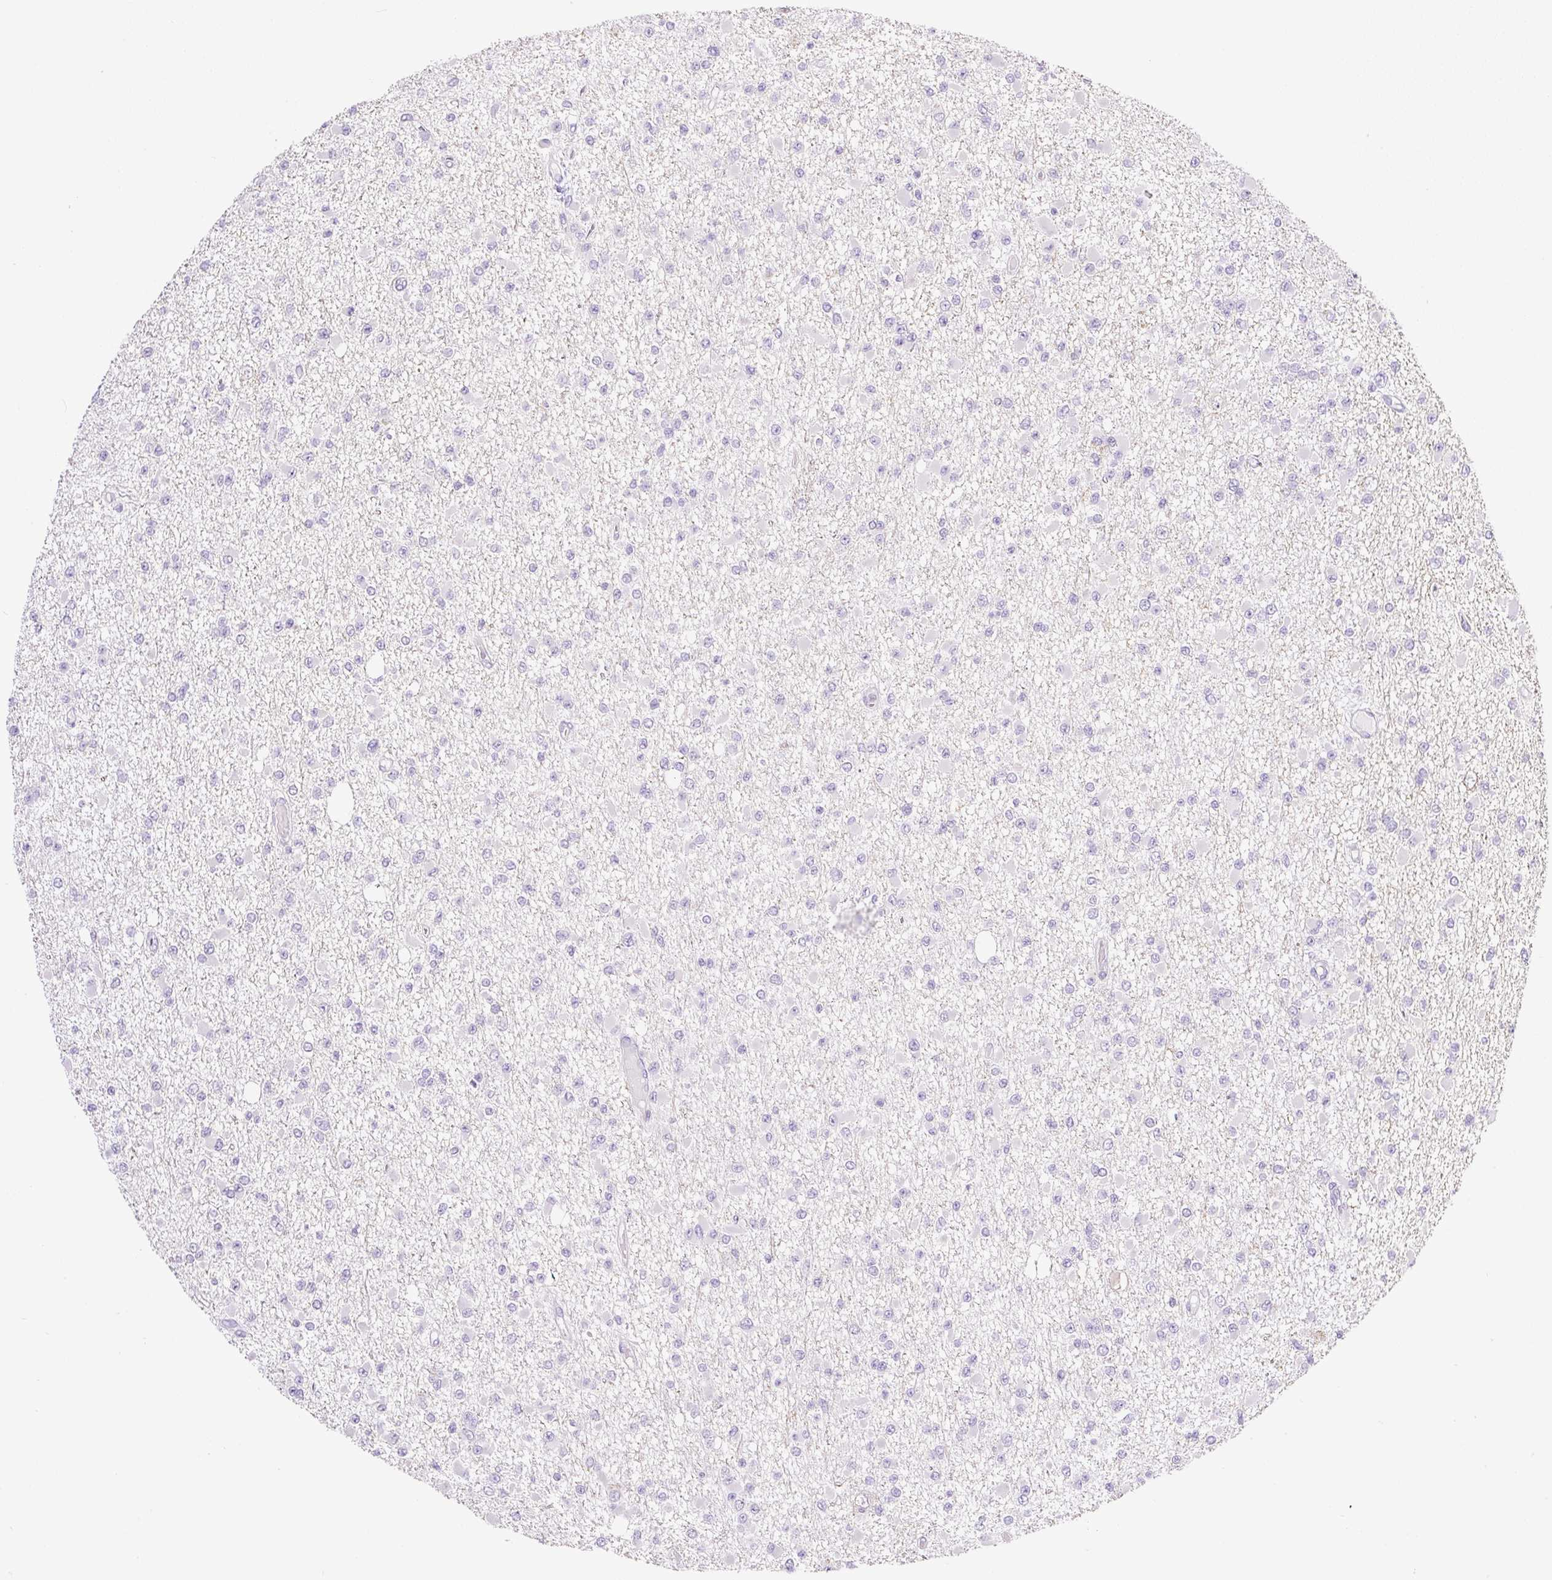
{"staining": {"intensity": "negative", "quantity": "none", "location": "none"}, "tissue": "glioma", "cell_type": "Tumor cells", "image_type": "cancer", "snomed": [{"axis": "morphology", "description": "Glioma, malignant, Low grade"}, {"axis": "topography", "description": "Brain"}], "caption": "A histopathology image of malignant glioma (low-grade) stained for a protein displays no brown staining in tumor cells. Nuclei are stained in blue.", "gene": "HPS4", "patient": {"sex": "female", "age": 22}}